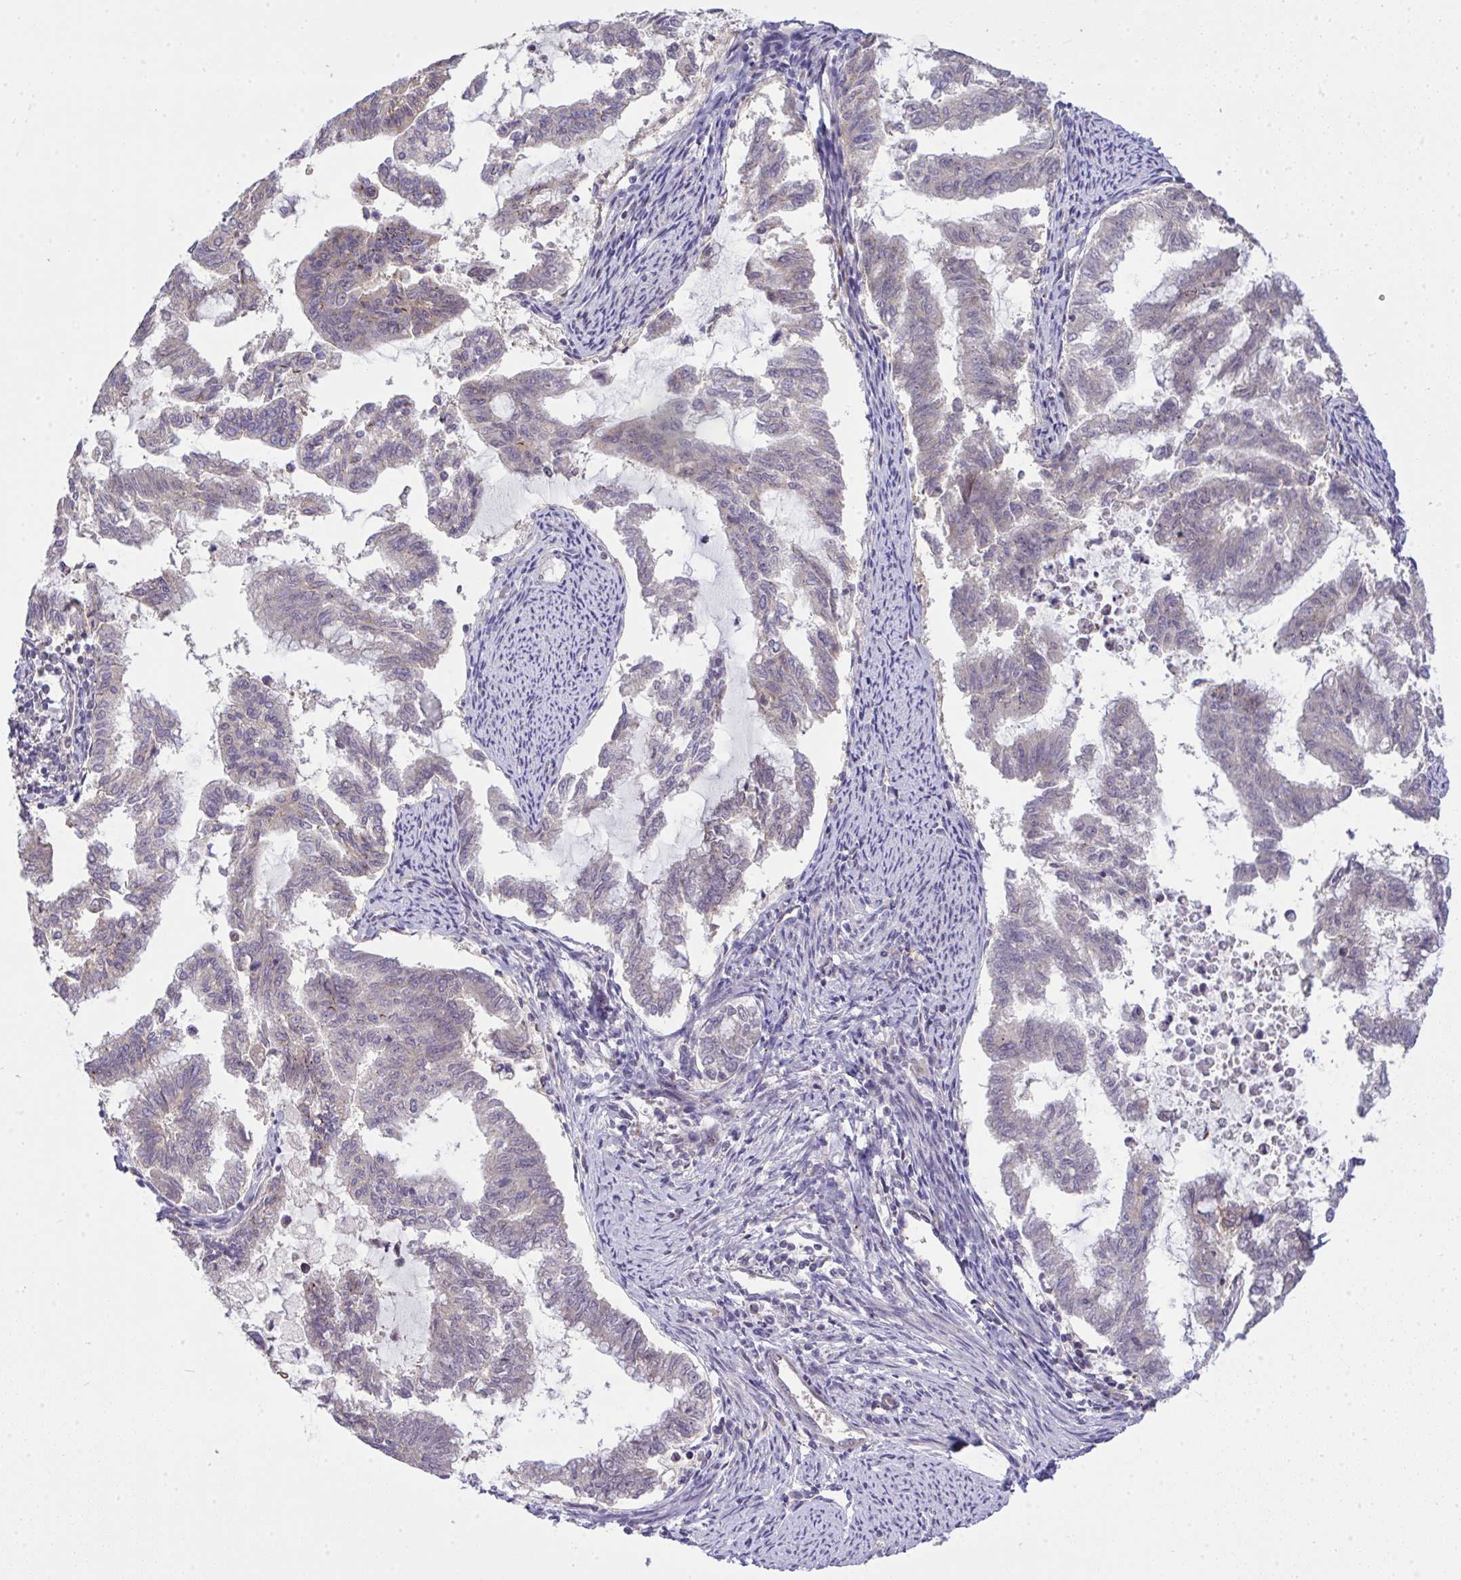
{"staining": {"intensity": "negative", "quantity": "none", "location": "none"}, "tissue": "endometrial cancer", "cell_type": "Tumor cells", "image_type": "cancer", "snomed": [{"axis": "morphology", "description": "Adenocarcinoma, NOS"}, {"axis": "topography", "description": "Endometrium"}], "caption": "Endometrial cancer stained for a protein using immunohistochemistry demonstrates no staining tumor cells.", "gene": "SLC9A6", "patient": {"sex": "female", "age": 79}}